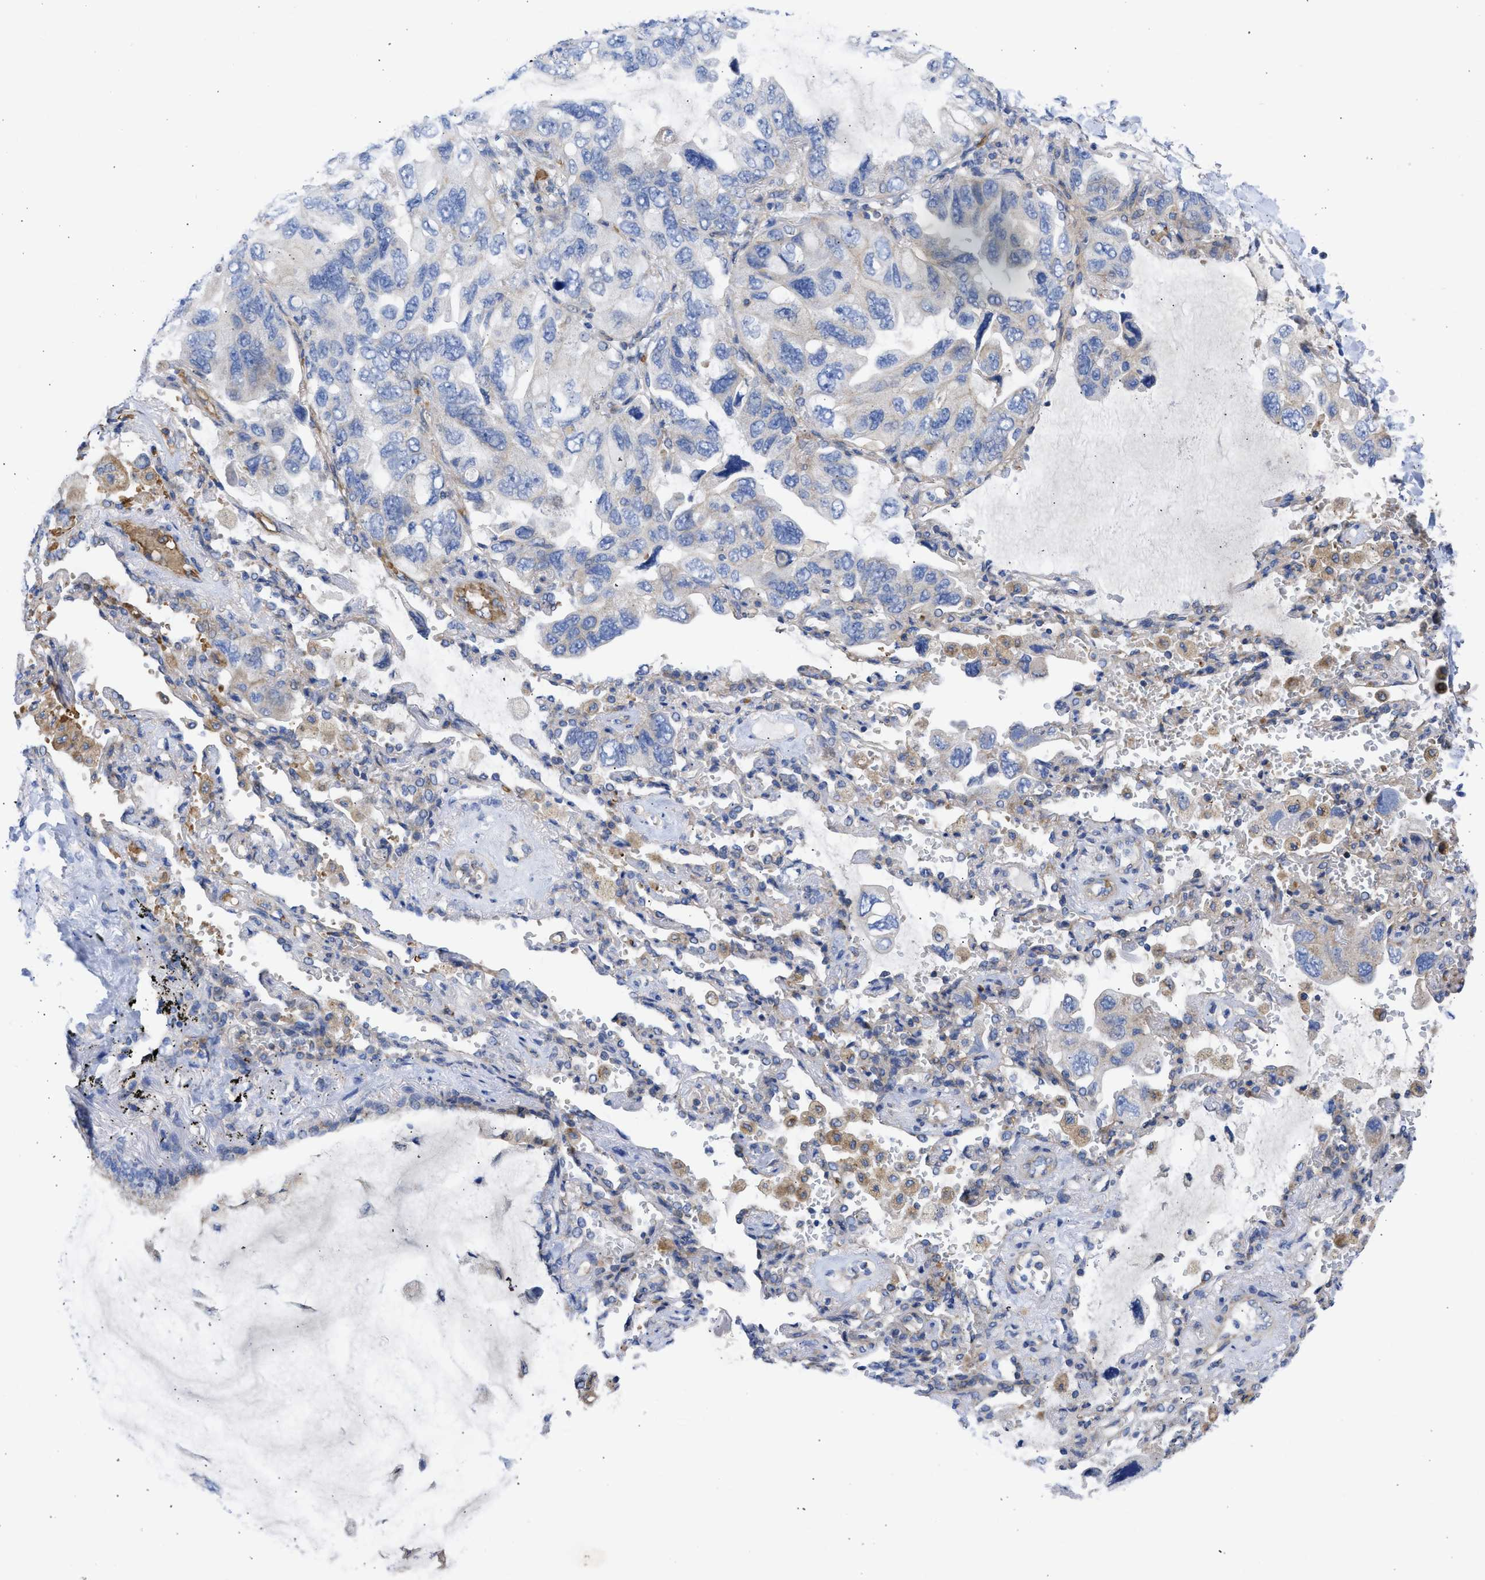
{"staining": {"intensity": "negative", "quantity": "none", "location": "none"}, "tissue": "lung cancer", "cell_type": "Tumor cells", "image_type": "cancer", "snomed": [{"axis": "morphology", "description": "Squamous cell carcinoma, NOS"}, {"axis": "topography", "description": "Lung"}], "caption": "The histopathology image shows no staining of tumor cells in lung cancer (squamous cell carcinoma). (DAB (3,3'-diaminobenzidine) immunohistochemistry (IHC), high magnification).", "gene": "BTG3", "patient": {"sex": "female", "age": 73}}